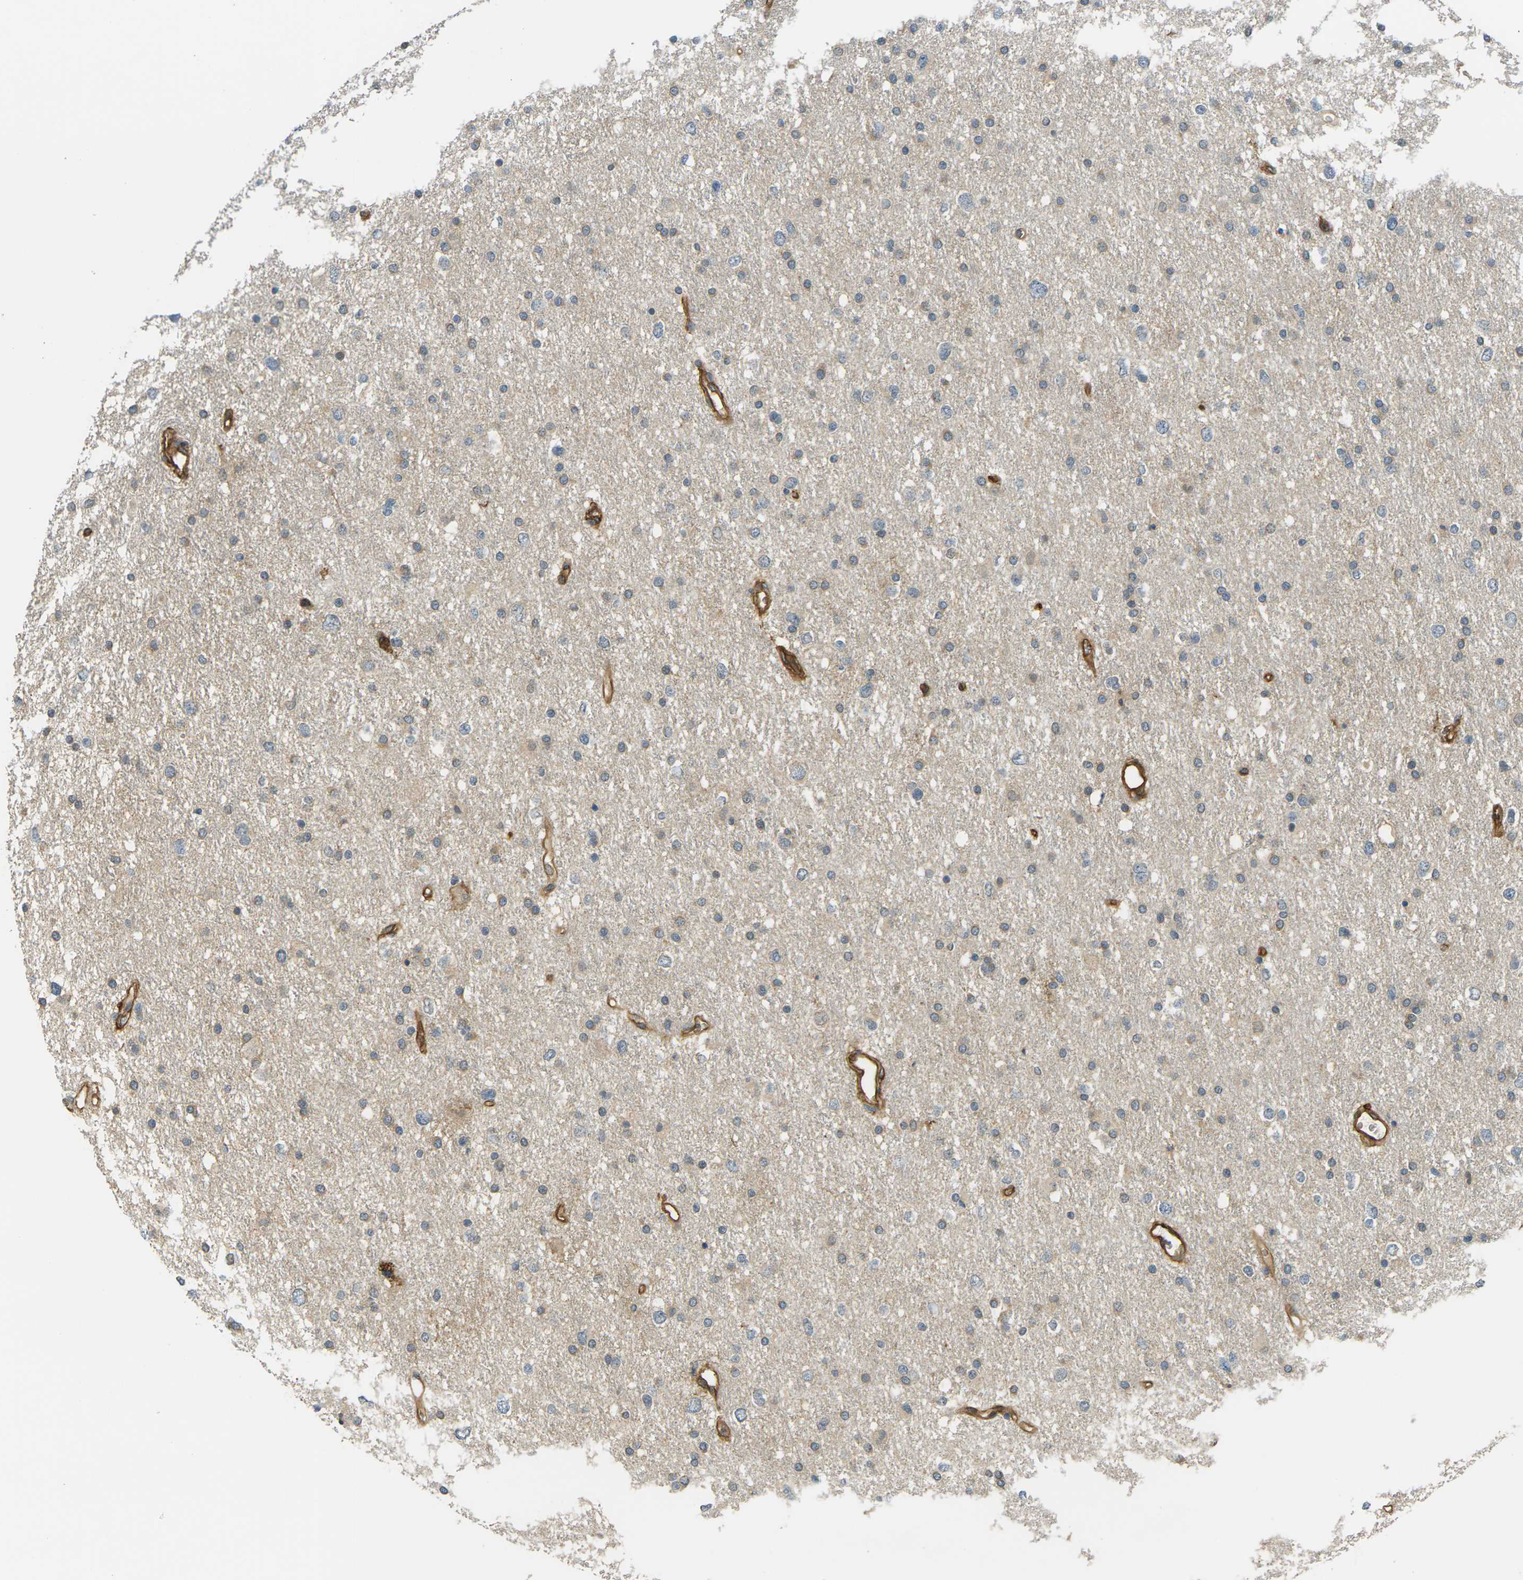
{"staining": {"intensity": "negative", "quantity": "none", "location": "none"}, "tissue": "glioma", "cell_type": "Tumor cells", "image_type": "cancer", "snomed": [{"axis": "morphology", "description": "Glioma, malignant, Low grade"}, {"axis": "topography", "description": "Brain"}], "caption": "High magnification brightfield microscopy of glioma stained with DAB (3,3'-diaminobenzidine) (brown) and counterstained with hematoxylin (blue): tumor cells show no significant expression. Nuclei are stained in blue.", "gene": "DDHD2", "patient": {"sex": "female", "age": 37}}